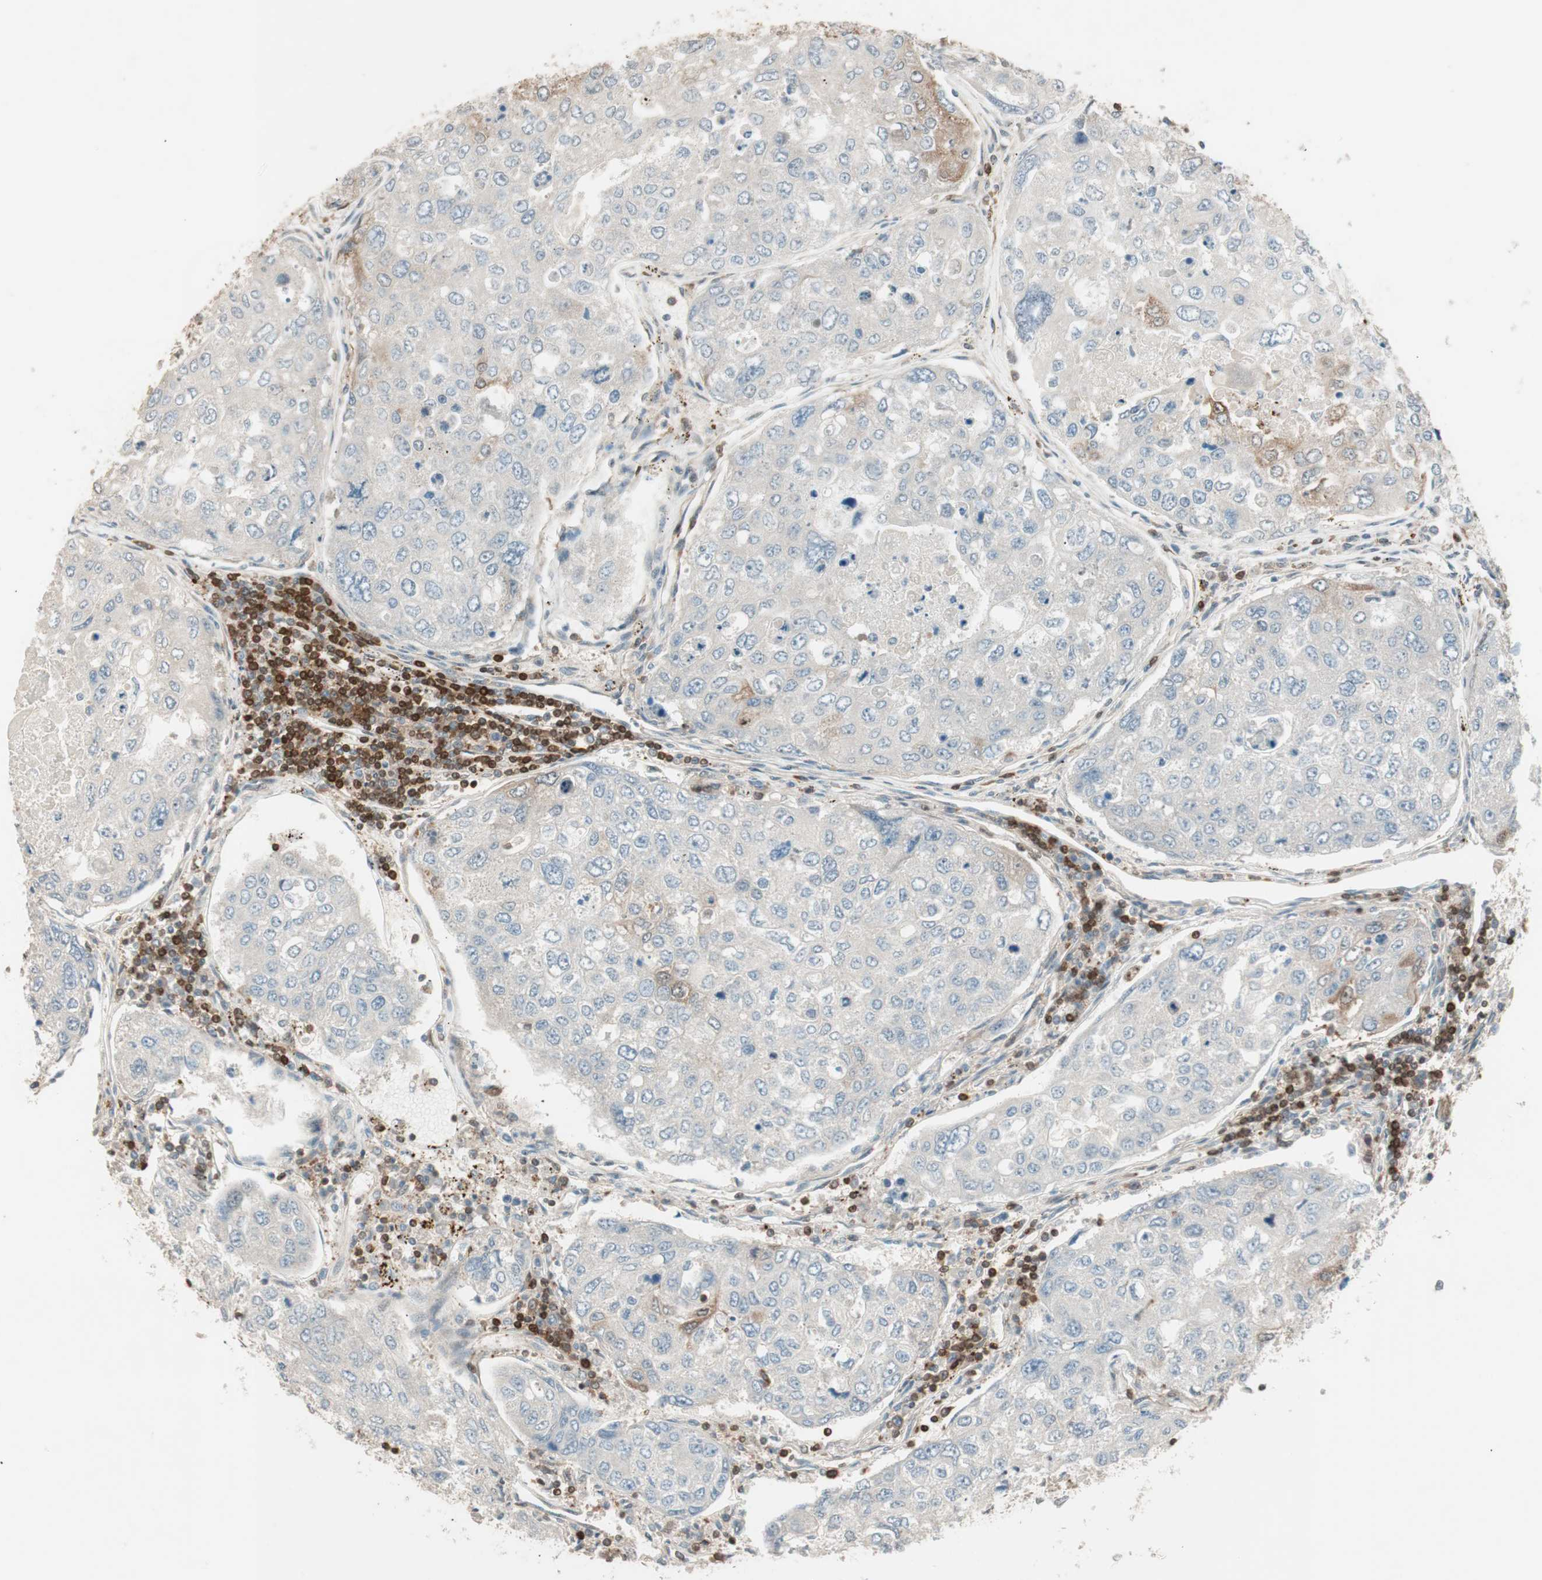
{"staining": {"intensity": "moderate", "quantity": "<25%", "location": "cytoplasmic/membranous"}, "tissue": "urothelial cancer", "cell_type": "Tumor cells", "image_type": "cancer", "snomed": [{"axis": "morphology", "description": "Urothelial carcinoma, High grade"}, {"axis": "topography", "description": "Lymph node"}, {"axis": "topography", "description": "Urinary bladder"}], "caption": "Protein analysis of urothelial cancer tissue shows moderate cytoplasmic/membranous positivity in approximately <25% of tumor cells.", "gene": "BIN1", "patient": {"sex": "male", "age": 51}}